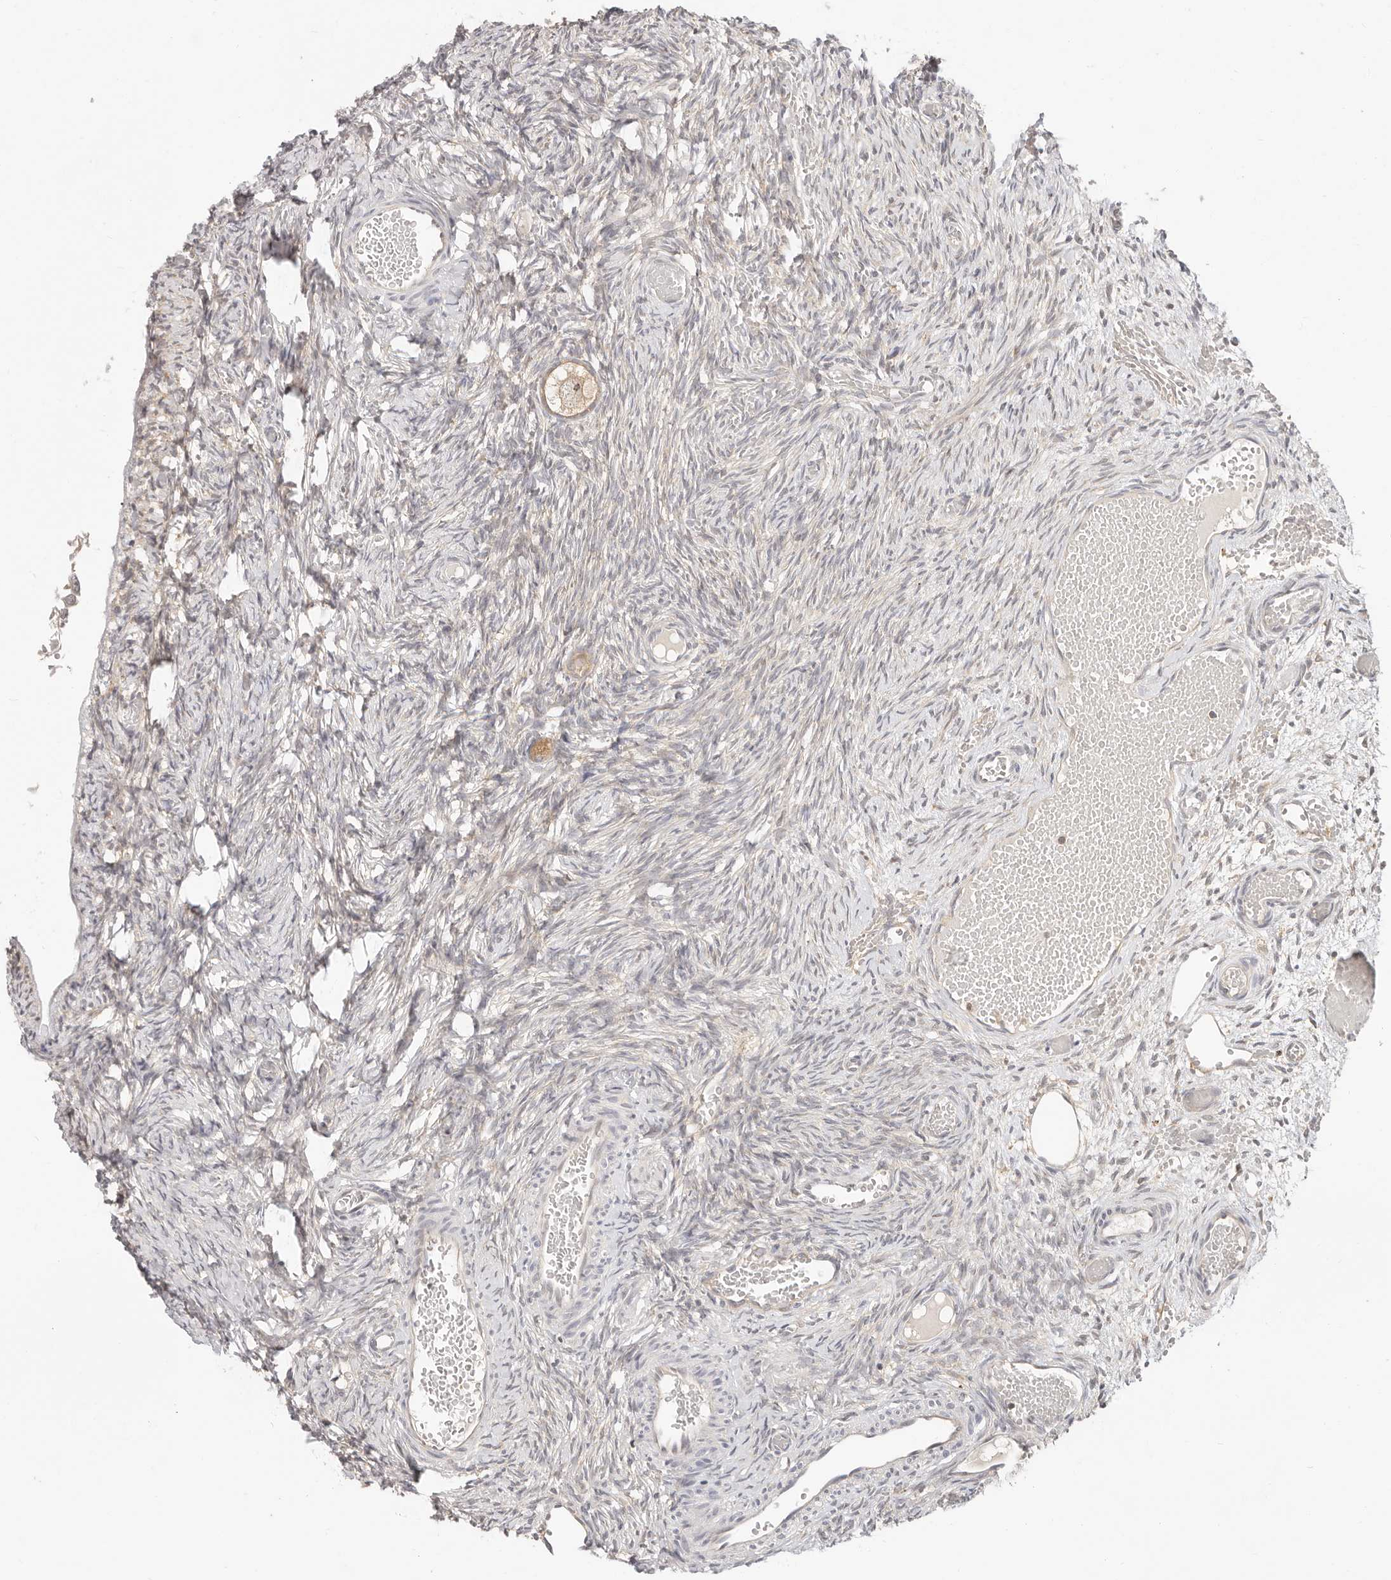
{"staining": {"intensity": "weak", "quantity": ">75%", "location": "cytoplasmic/membranous"}, "tissue": "ovary", "cell_type": "Follicle cells", "image_type": "normal", "snomed": [{"axis": "morphology", "description": "Adenocarcinoma, NOS"}, {"axis": "topography", "description": "Endometrium"}], "caption": "High-magnification brightfield microscopy of normal ovary stained with DAB (3,3'-diaminobenzidine) (brown) and counterstained with hematoxylin (blue). follicle cells exhibit weak cytoplasmic/membranous staining is identified in about>75% of cells.", "gene": "DTNBP1", "patient": {"sex": "female", "age": 32}}